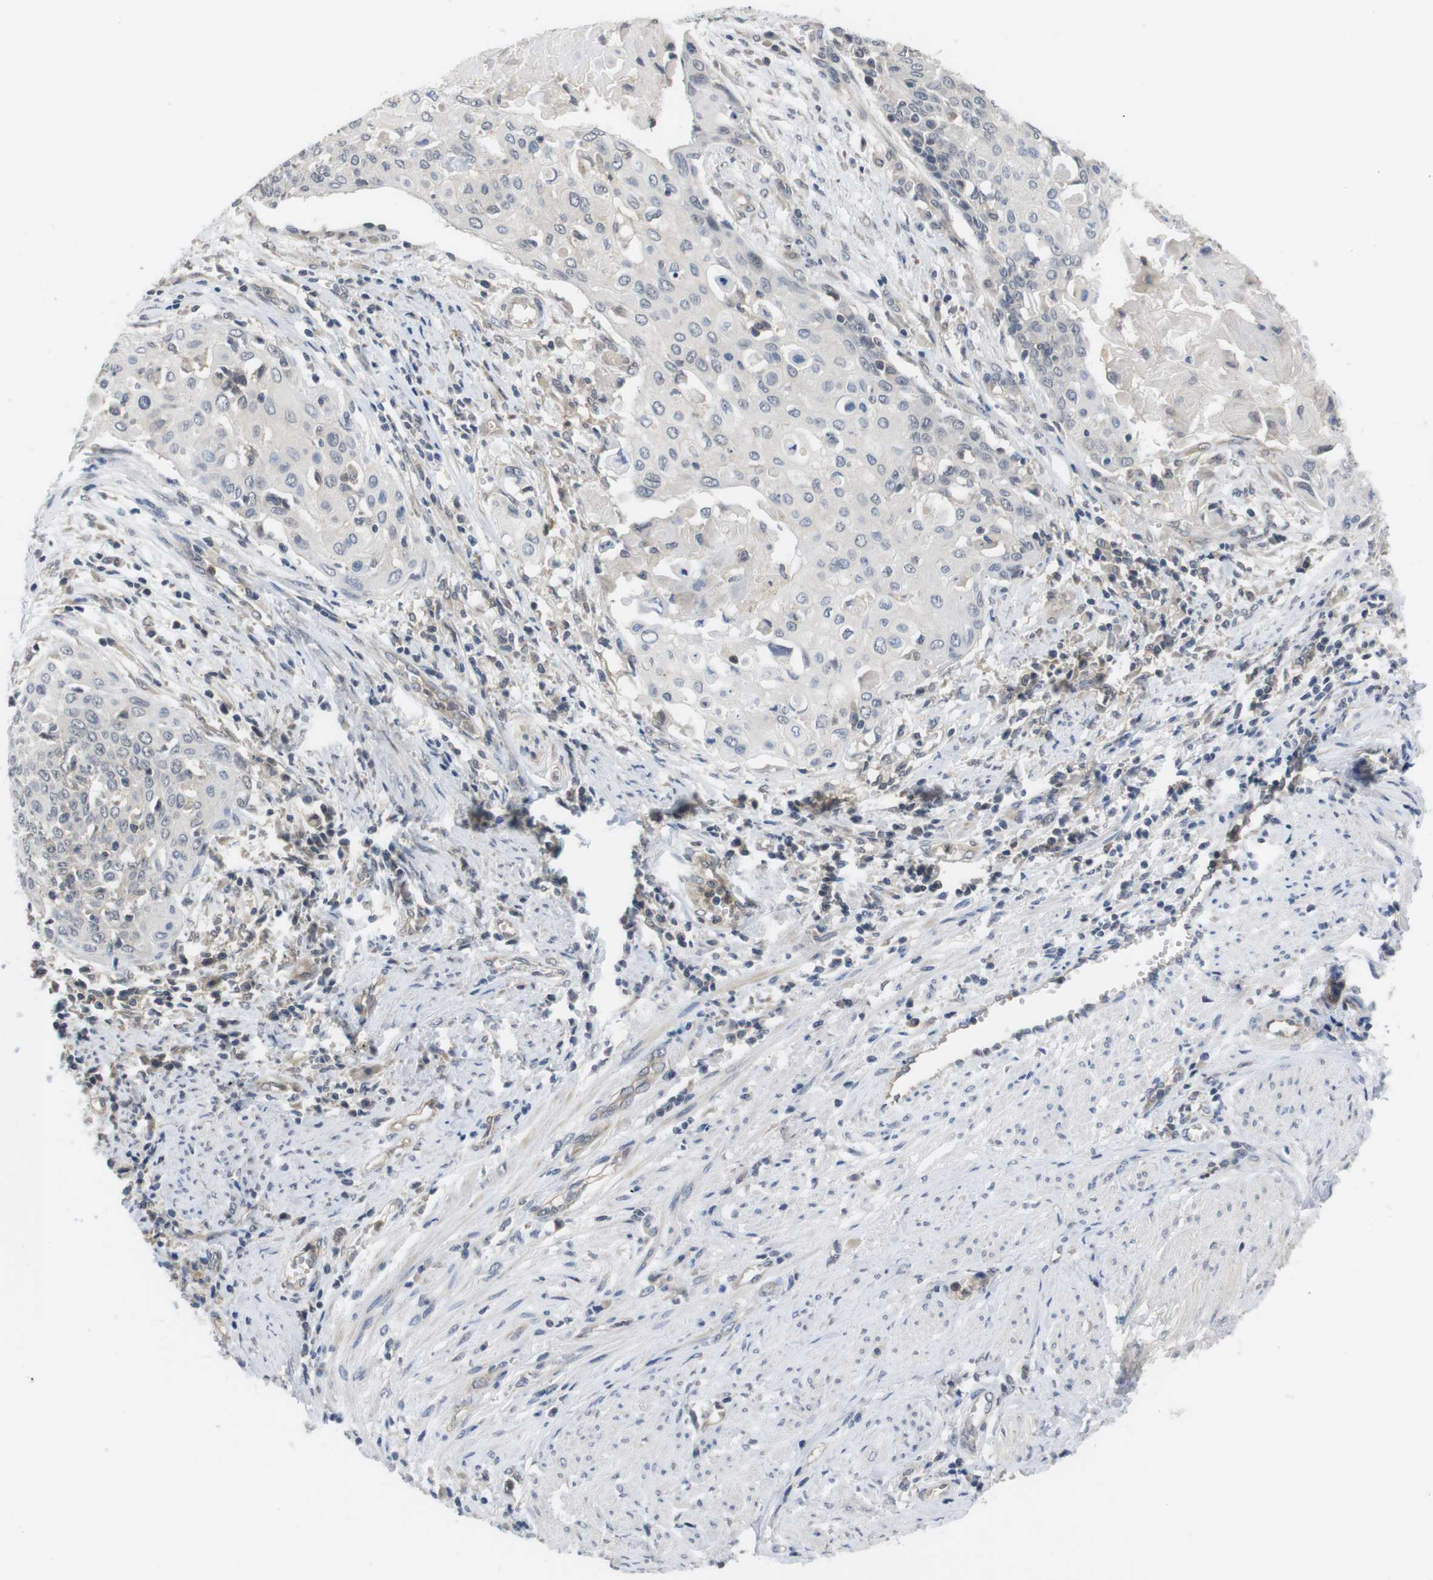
{"staining": {"intensity": "negative", "quantity": "none", "location": "none"}, "tissue": "cervical cancer", "cell_type": "Tumor cells", "image_type": "cancer", "snomed": [{"axis": "morphology", "description": "Squamous cell carcinoma, NOS"}, {"axis": "topography", "description": "Cervix"}], "caption": "This is an IHC micrograph of human cervical cancer (squamous cell carcinoma). There is no staining in tumor cells.", "gene": "FADD", "patient": {"sex": "female", "age": 39}}